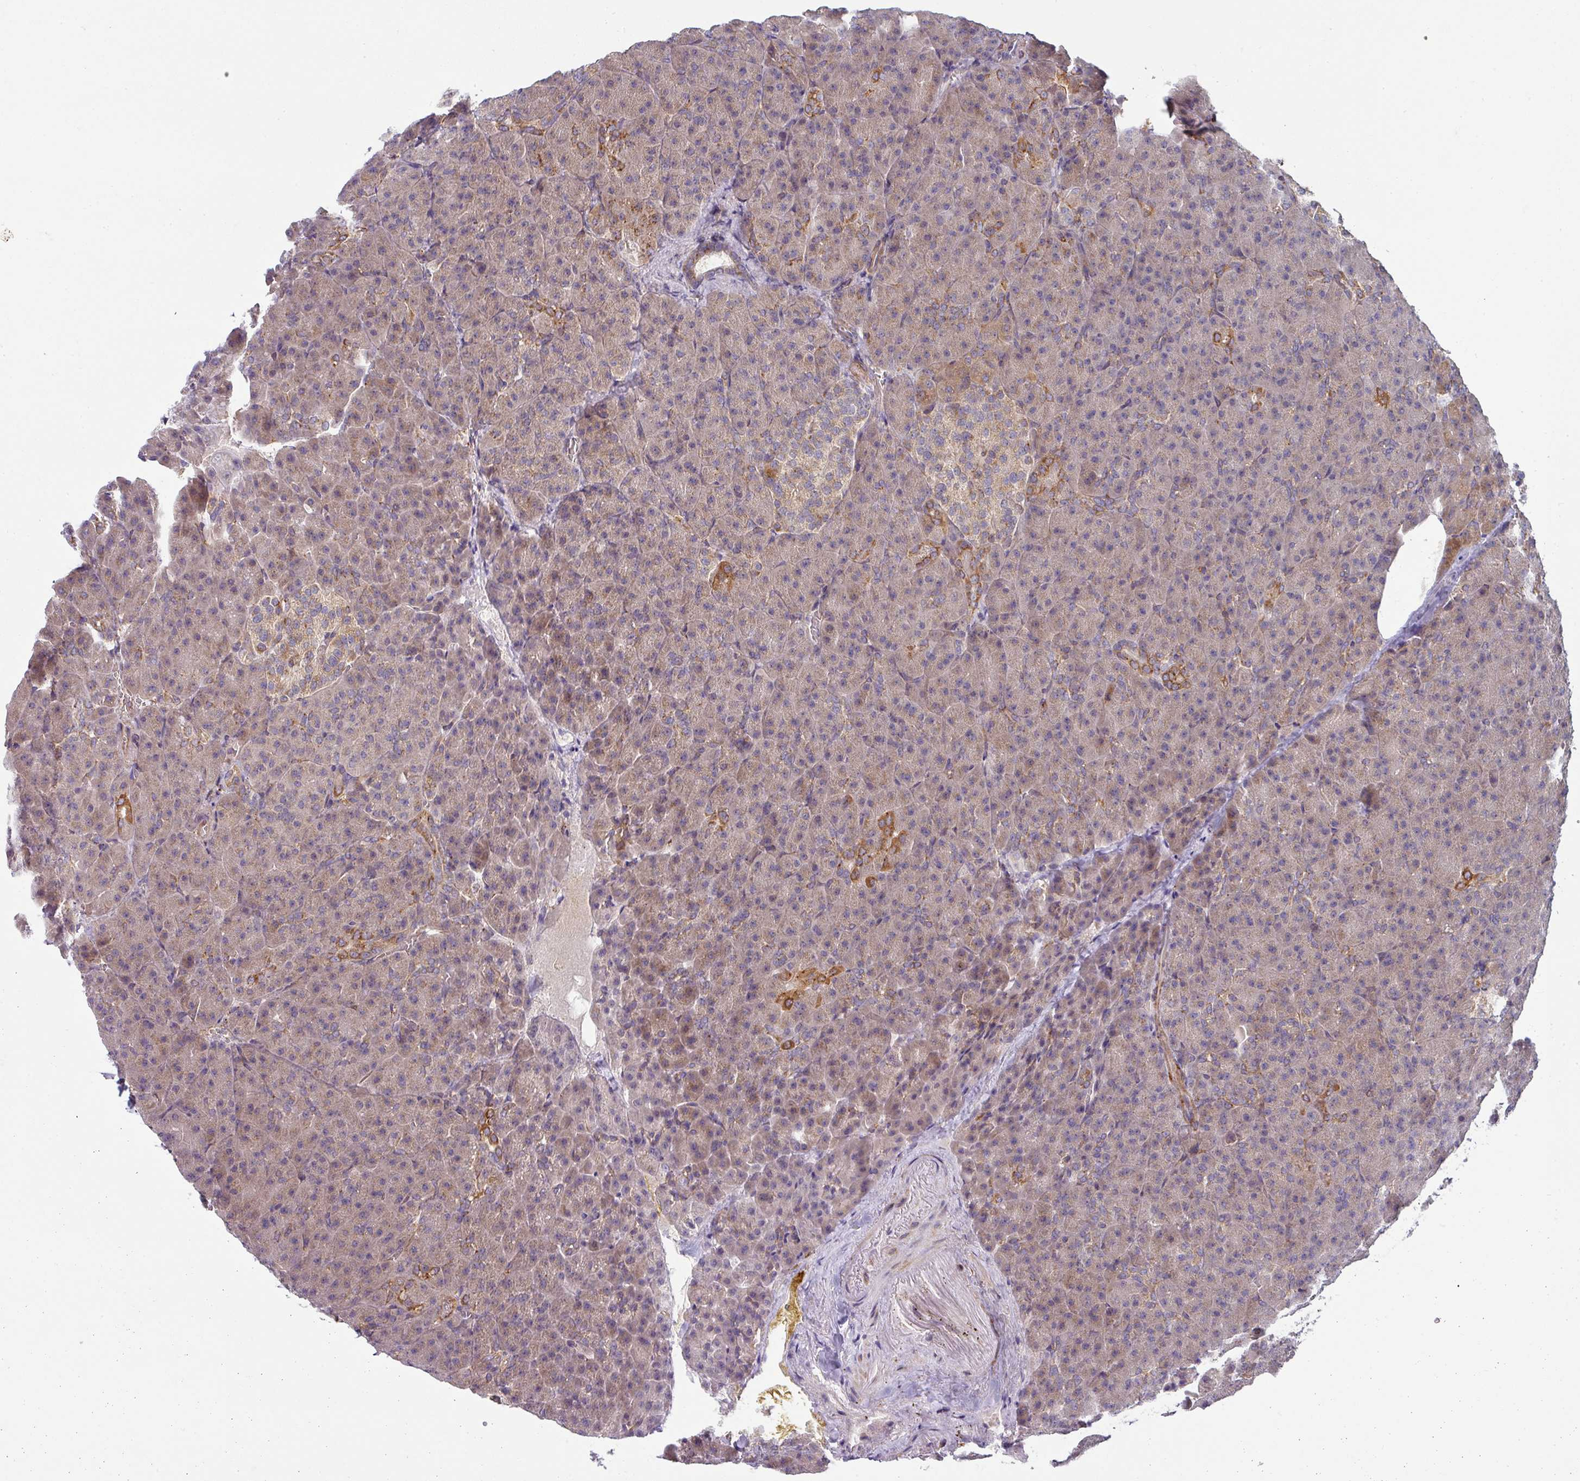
{"staining": {"intensity": "weak", "quantity": ">75%", "location": "cytoplasmic/membranous"}, "tissue": "pancreas", "cell_type": "Exocrine glandular cells", "image_type": "normal", "snomed": [{"axis": "morphology", "description": "Normal tissue, NOS"}, {"axis": "topography", "description": "Pancreas"}], "caption": "A high-resolution photomicrograph shows immunohistochemistry (IHC) staining of normal pancreas, which reveals weak cytoplasmic/membranous expression in approximately >75% of exocrine glandular cells.", "gene": "ZNF268", "patient": {"sex": "female", "age": 74}}